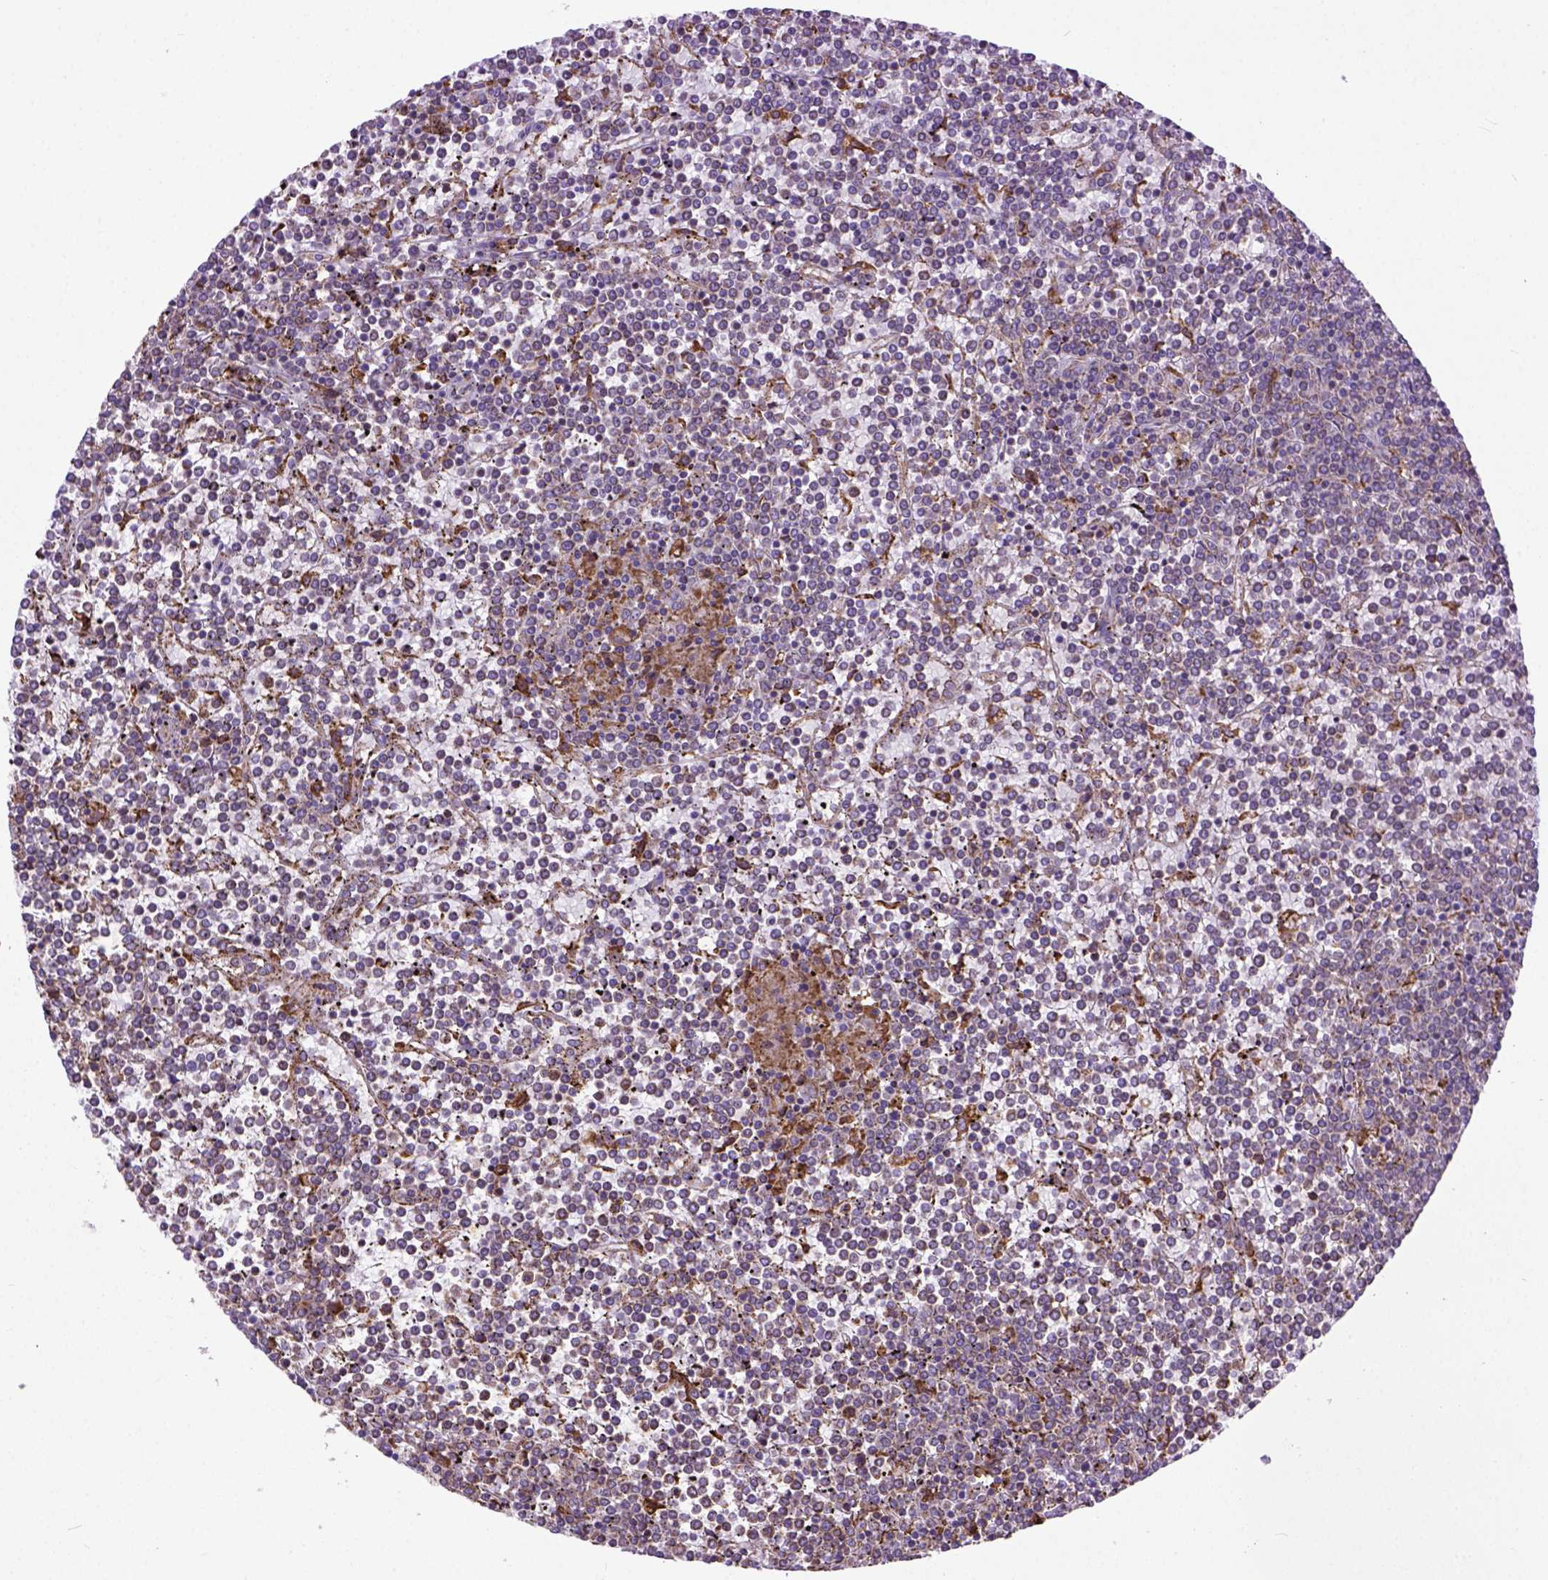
{"staining": {"intensity": "negative", "quantity": "none", "location": "none"}, "tissue": "lymphoma", "cell_type": "Tumor cells", "image_type": "cancer", "snomed": [{"axis": "morphology", "description": "Malignant lymphoma, non-Hodgkin's type, Low grade"}, {"axis": "topography", "description": "Spleen"}], "caption": "Immunohistochemical staining of human lymphoma shows no significant staining in tumor cells.", "gene": "PLK4", "patient": {"sex": "female", "age": 19}}